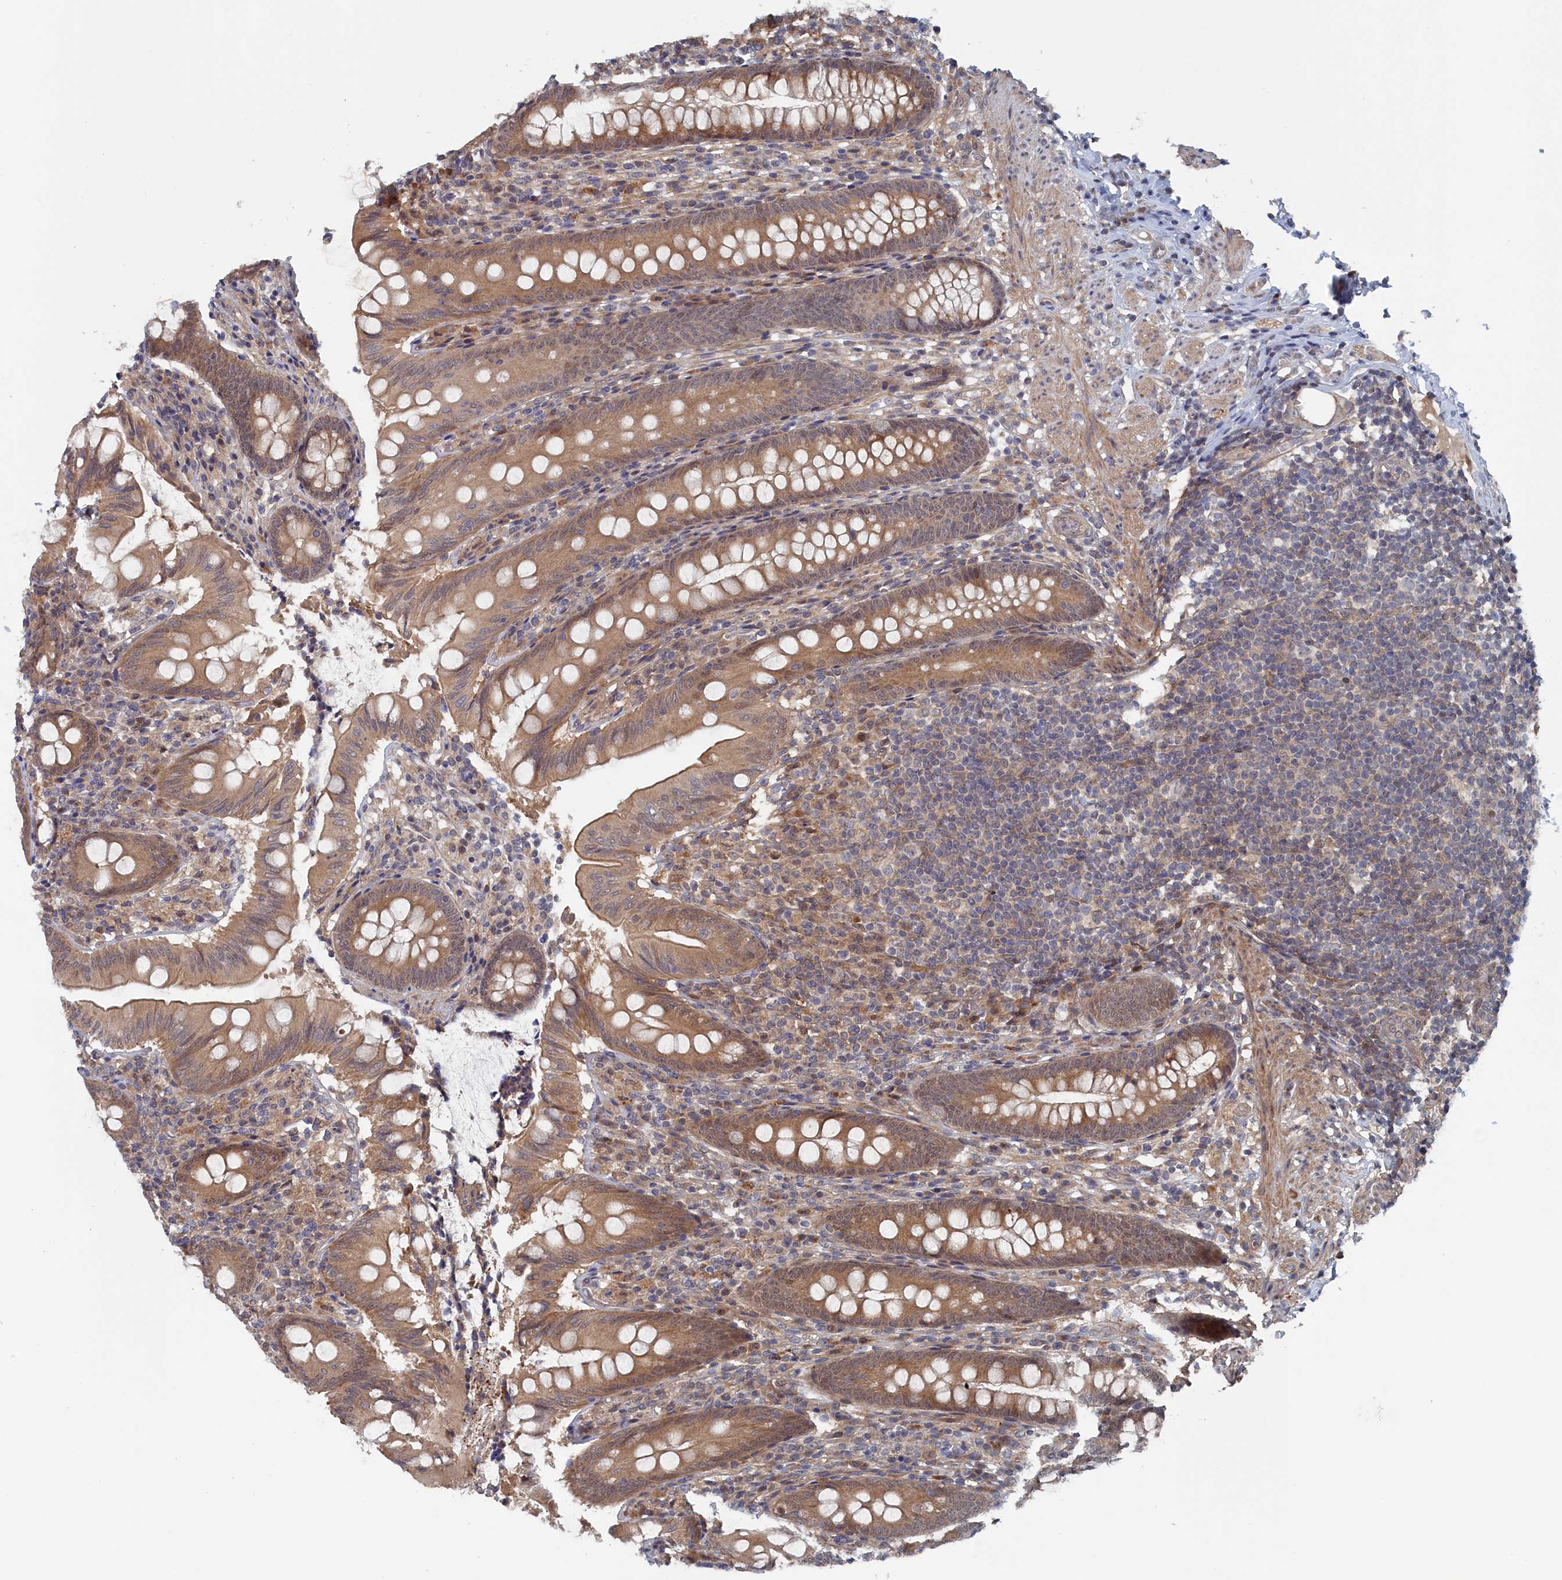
{"staining": {"intensity": "moderate", "quantity": ">75%", "location": "cytoplasmic/membranous,nuclear"}, "tissue": "appendix", "cell_type": "Glandular cells", "image_type": "normal", "snomed": [{"axis": "morphology", "description": "Normal tissue, NOS"}, {"axis": "topography", "description": "Appendix"}], "caption": "IHC of unremarkable human appendix displays medium levels of moderate cytoplasmic/membranous,nuclear expression in about >75% of glandular cells.", "gene": "ELOVL6", "patient": {"sex": "male", "age": 55}}